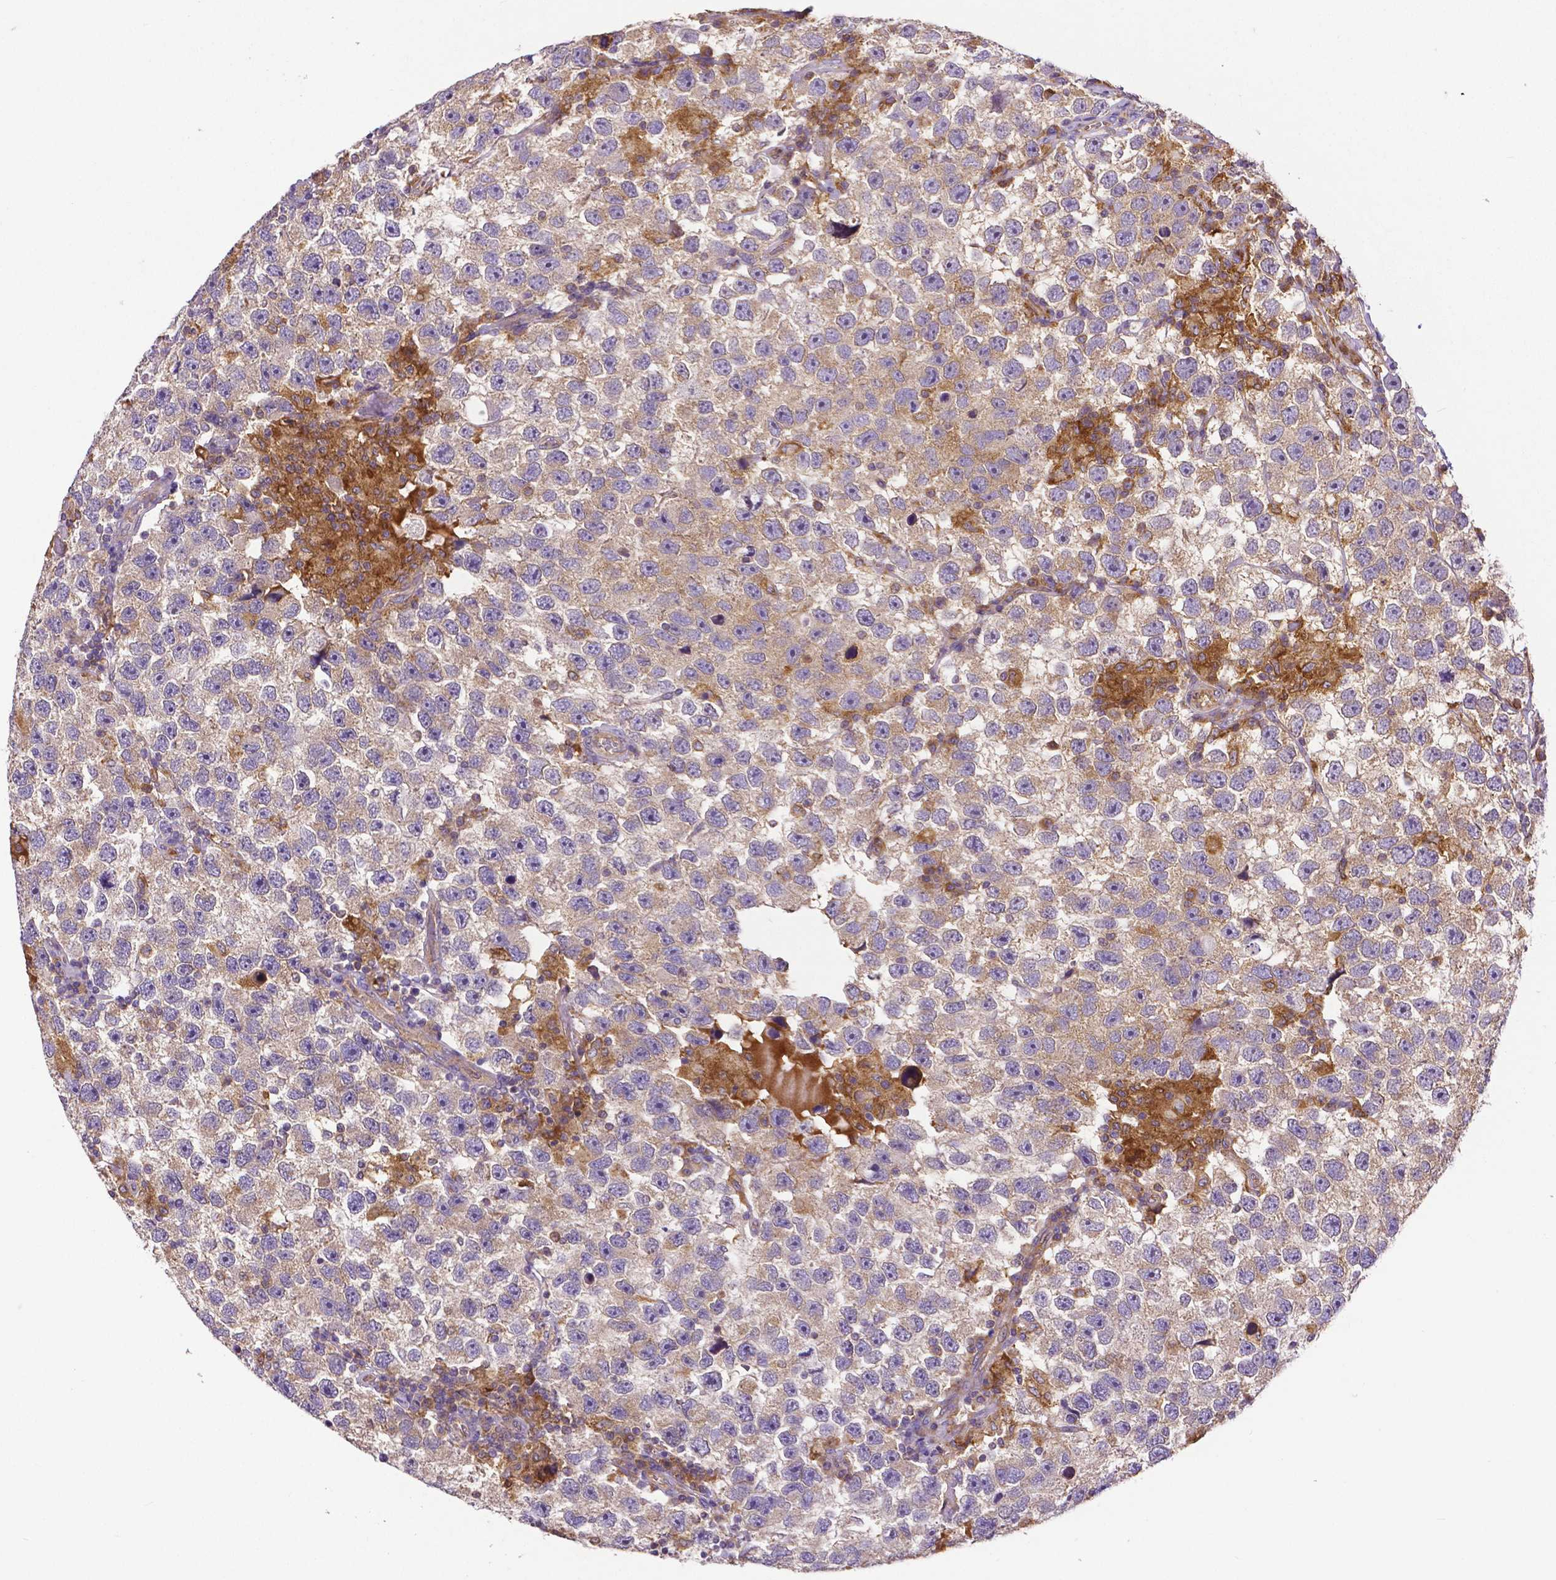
{"staining": {"intensity": "weak", "quantity": "<25%", "location": "cytoplasmic/membranous"}, "tissue": "testis cancer", "cell_type": "Tumor cells", "image_type": "cancer", "snomed": [{"axis": "morphology", "description": "Seminoma, NOS"}, {"axis": "topography", "description": "Testis"}], "caption": "There is no significant positivity in tumor cells of testis cancer (seminoma). (DAB (3,3'-diaminobenzidine) immunohistochemistry with hematoxylin counter stain).", "gene": "DICER1", "patient": {"sex": "male", "age": 26}}